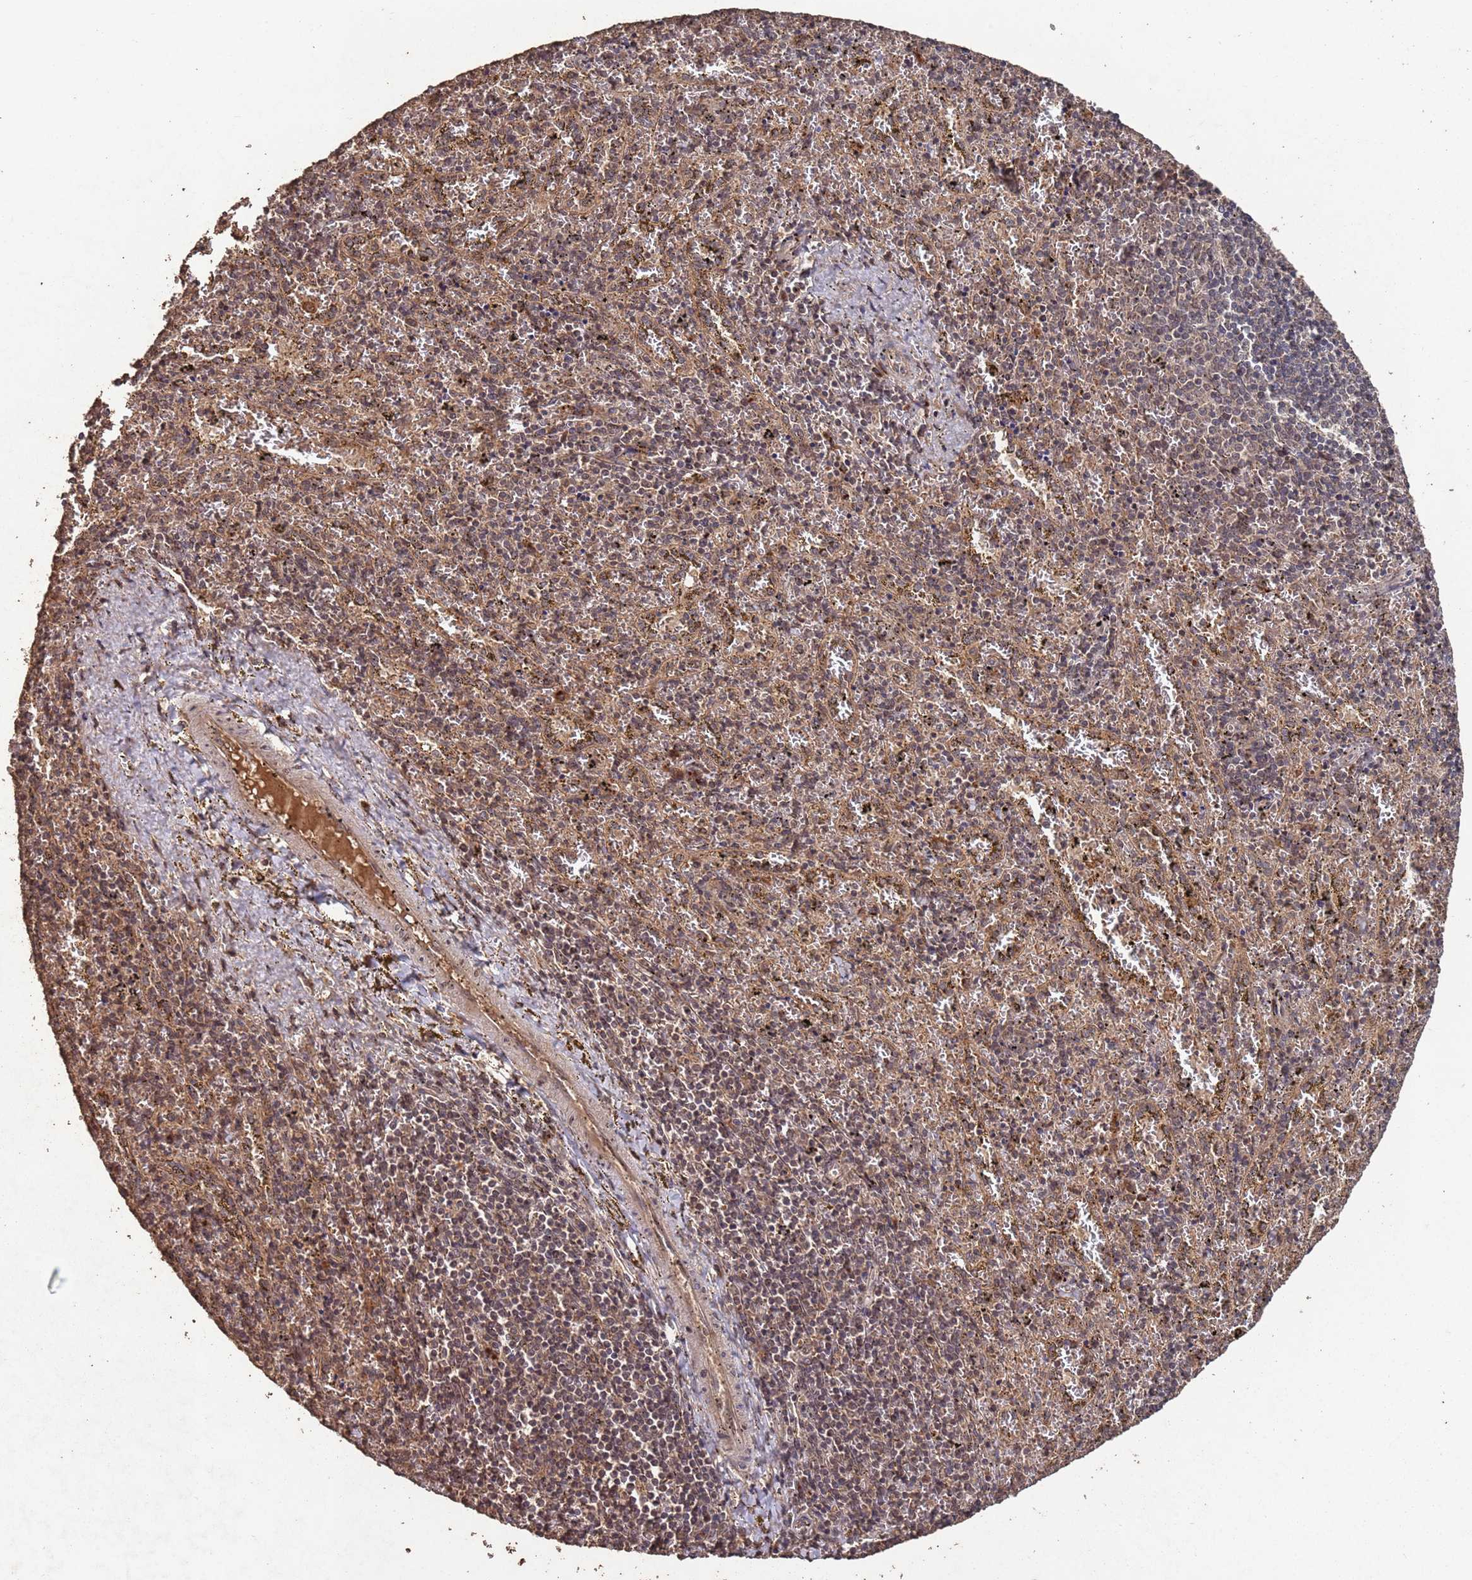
{"staining": {"intensity": "moderate", "quantity": "25%-75%", "location": "cytoplasmic/membranous,nuclear"}, "tissue": "spleen", "cell_type": "Cells in red pulp", "image_type": "normal", "snomed": [{"axis": "morphology", "description": "Normal tissue, NOS"}, {"axis": "topography", "description": "Spleen"}], "caption": "Protein expression analysis of normal spleen shows moderate cytoplasmic/membranous,nuclear expression in approximately 25%-75% of cells in red pulp.", "gene": "FRAT1", "patient": {"sex": "male", "age": 11}}